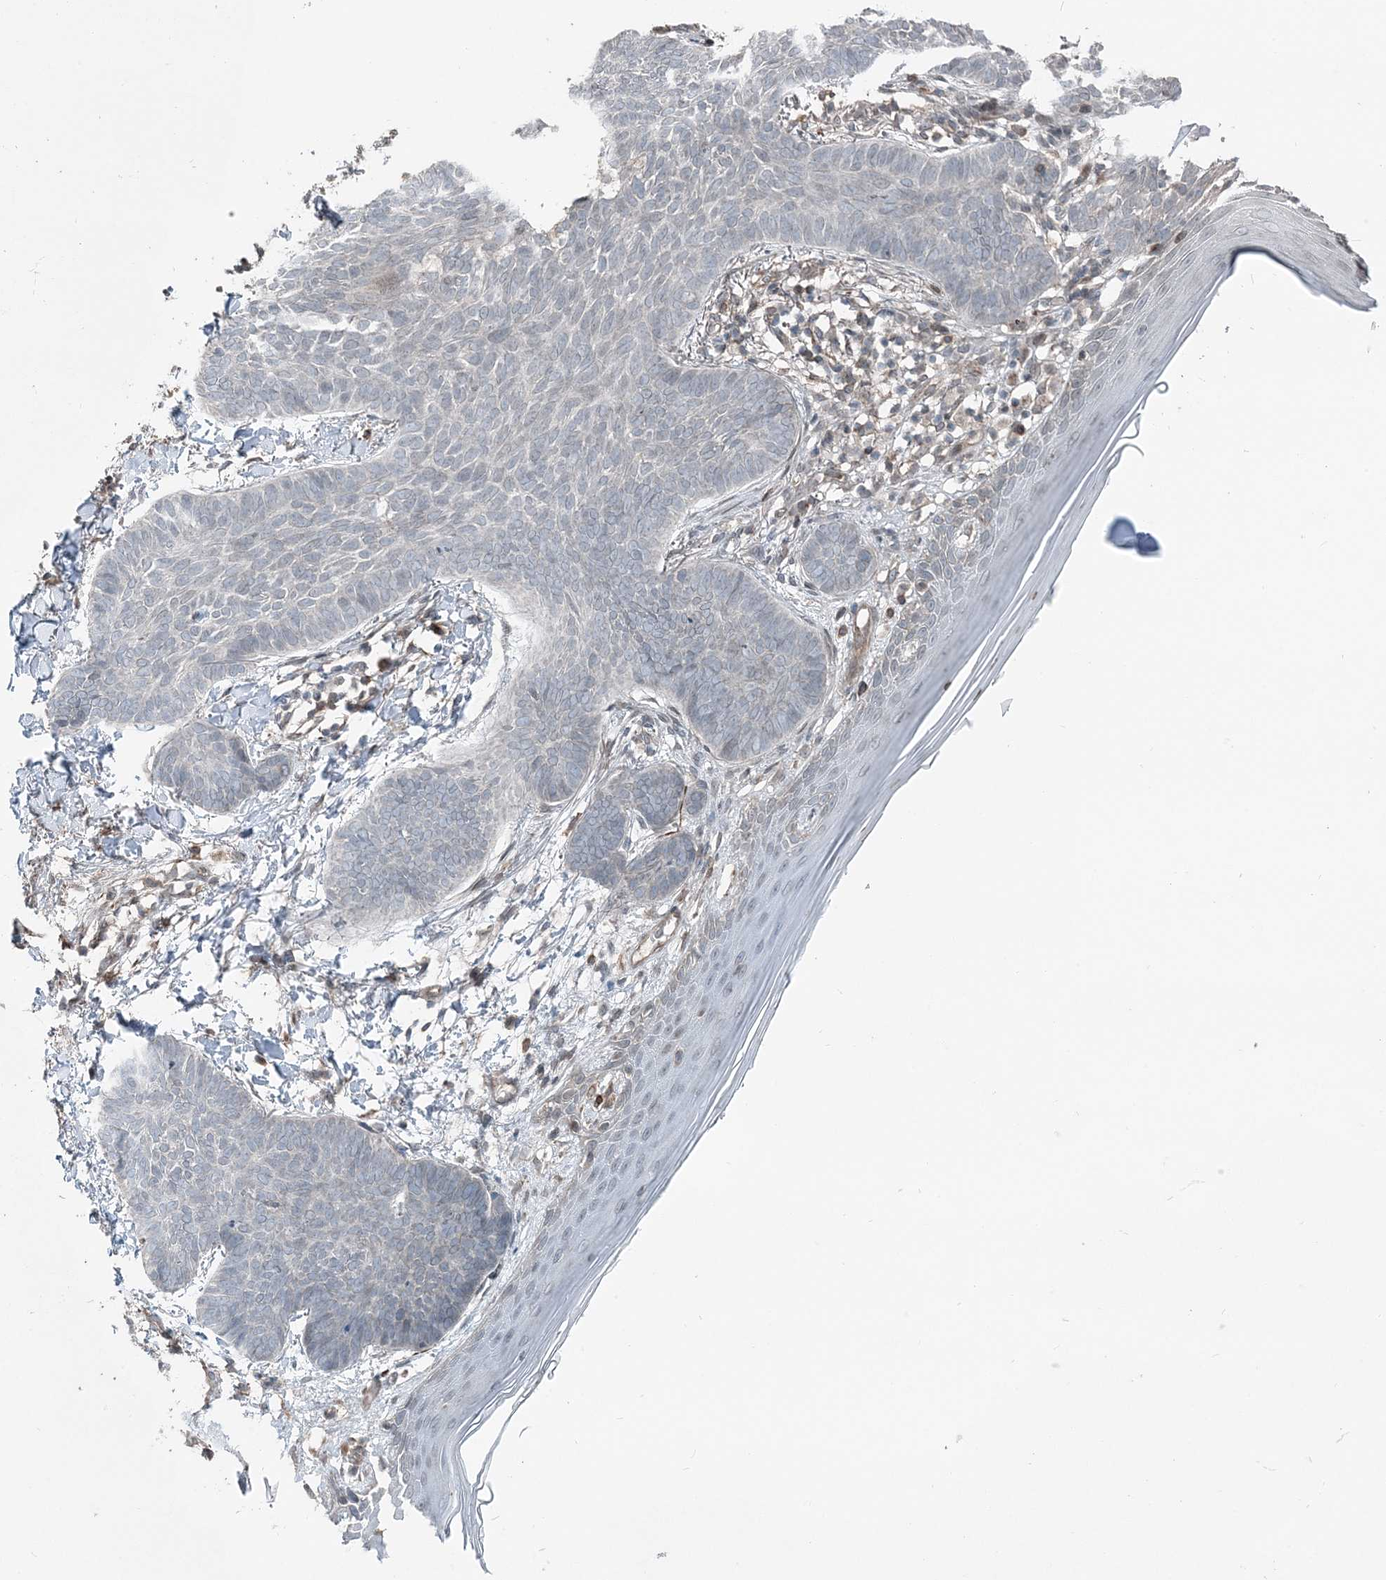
{"staining": {"intensity": "negative", "quantity": "none", "location": "none"}, "tissue": "skin cancer", "cell_type": "Tumor cells", "image_type": "cancer", "snomed": [{"axis": "morphology", "description": "Normal tissue, NOS"}, {"axis": "morphology", "description": "Basal cell carcinoma"}, {"axis": "topography", "description": "Skin"}], "caption": "There is no significant staining in tumor cells of skin cancer (basal cell carcinoma).", "gene": "FBXL17", "patient": {"sex": "male", "age": 50}}